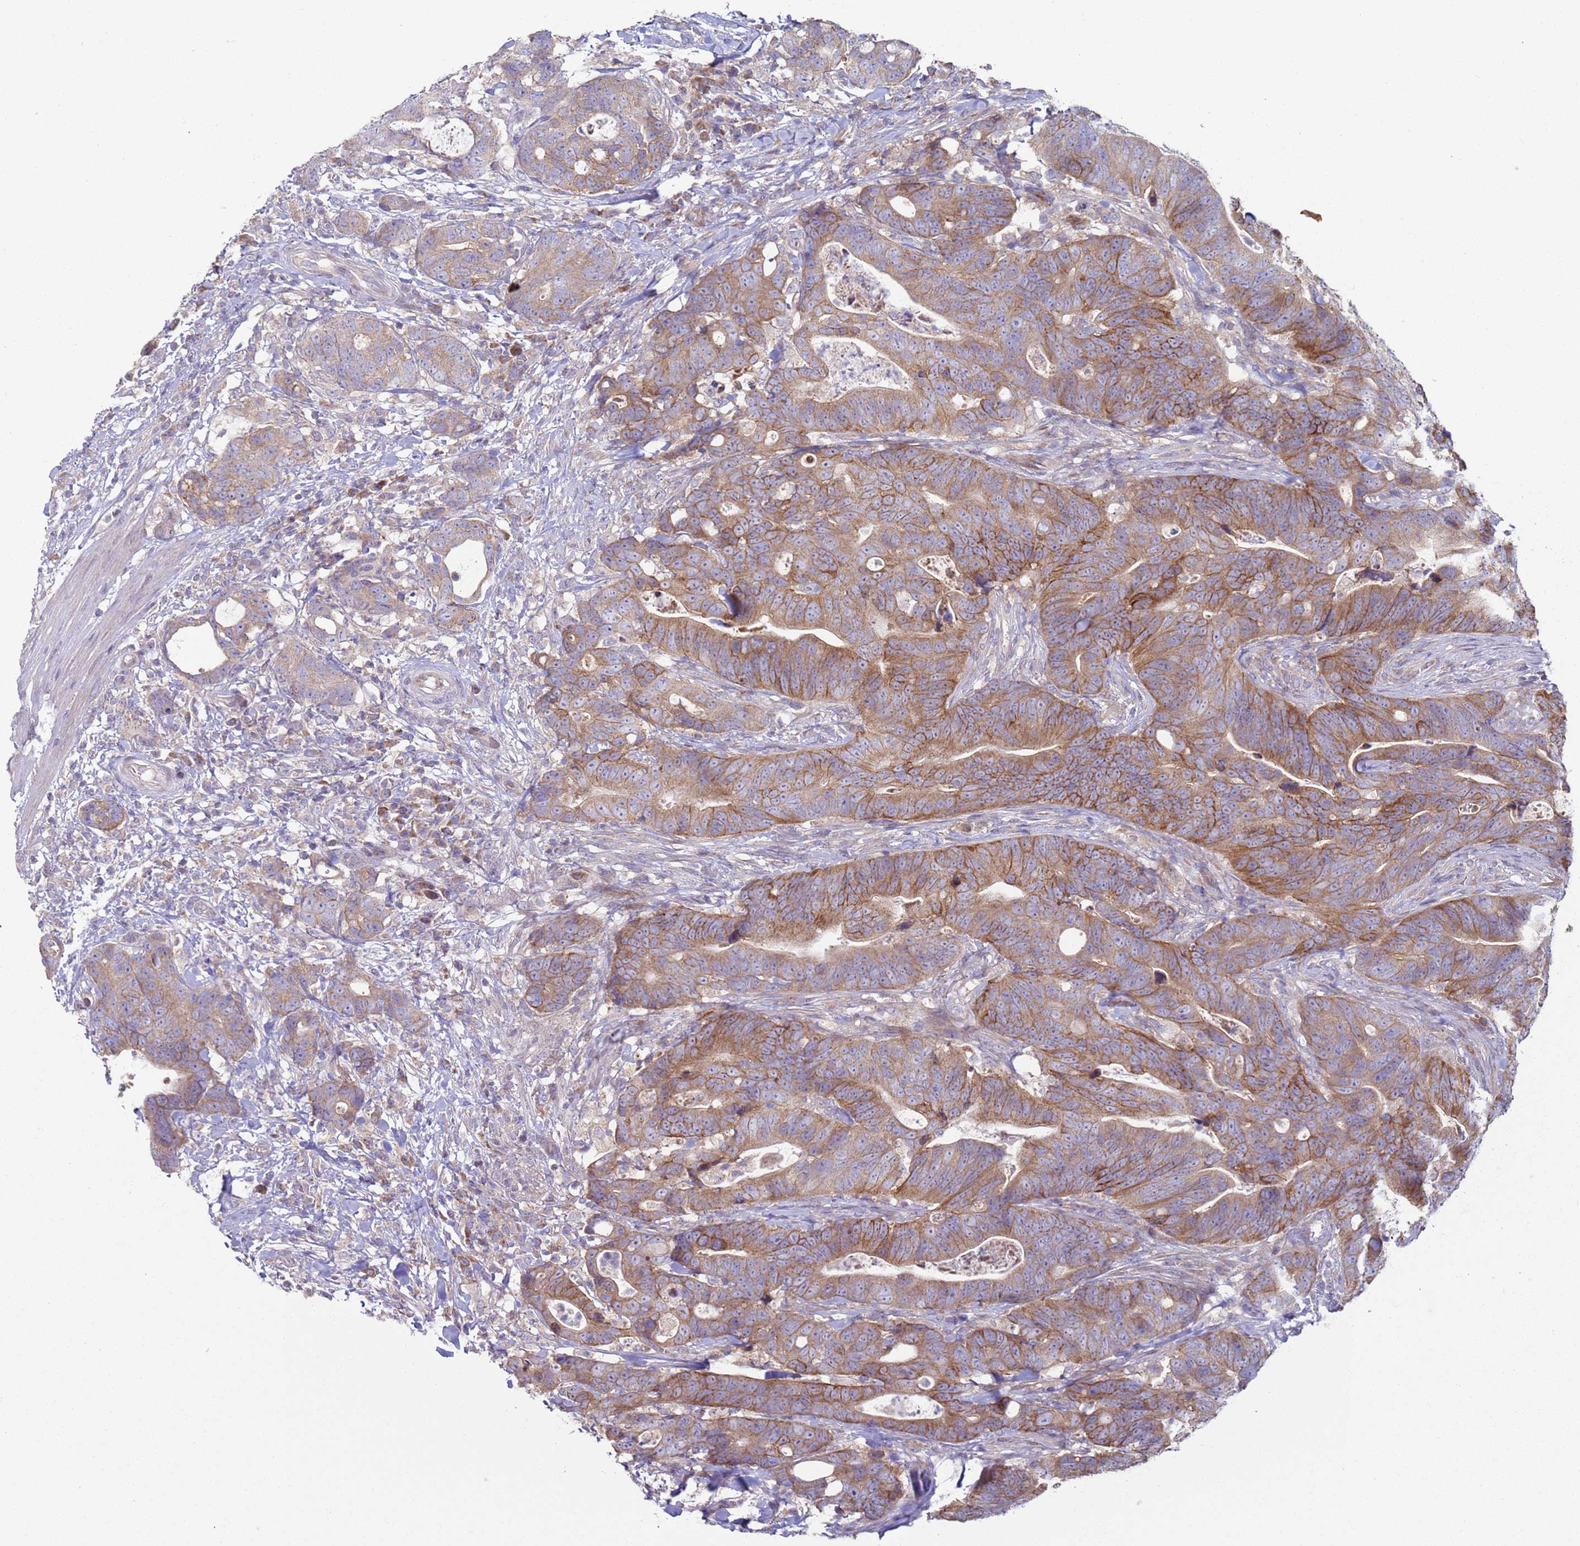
{"staining": {"intensity": "moderate", "quantity": ">75%", "location": "cytoplasmic/membranous"}, "tissue": "colorectal cancer", "cell_type": "Tumor cells", "image_type": "cancer", "snomed": [{"axis": "morphology", "description": "Adenocarcinoma, NOS"}, {"axis": "topography", "description": "Colon"}], "caption": "The photomicrograph demonstrates staining of colorectal cancer (adenocarcinoma), revealing moderate cytoplasmic/membranous protein expression (brown color) within tumor cells. The staining was performed using DAB (3,3'-diaminobenzidine), with brown indicating positive protein expression. Nuclei are stained blue with hematoxylin.", "gene": "DIP2B", "patient": {"sex": "female", "age": 82}}